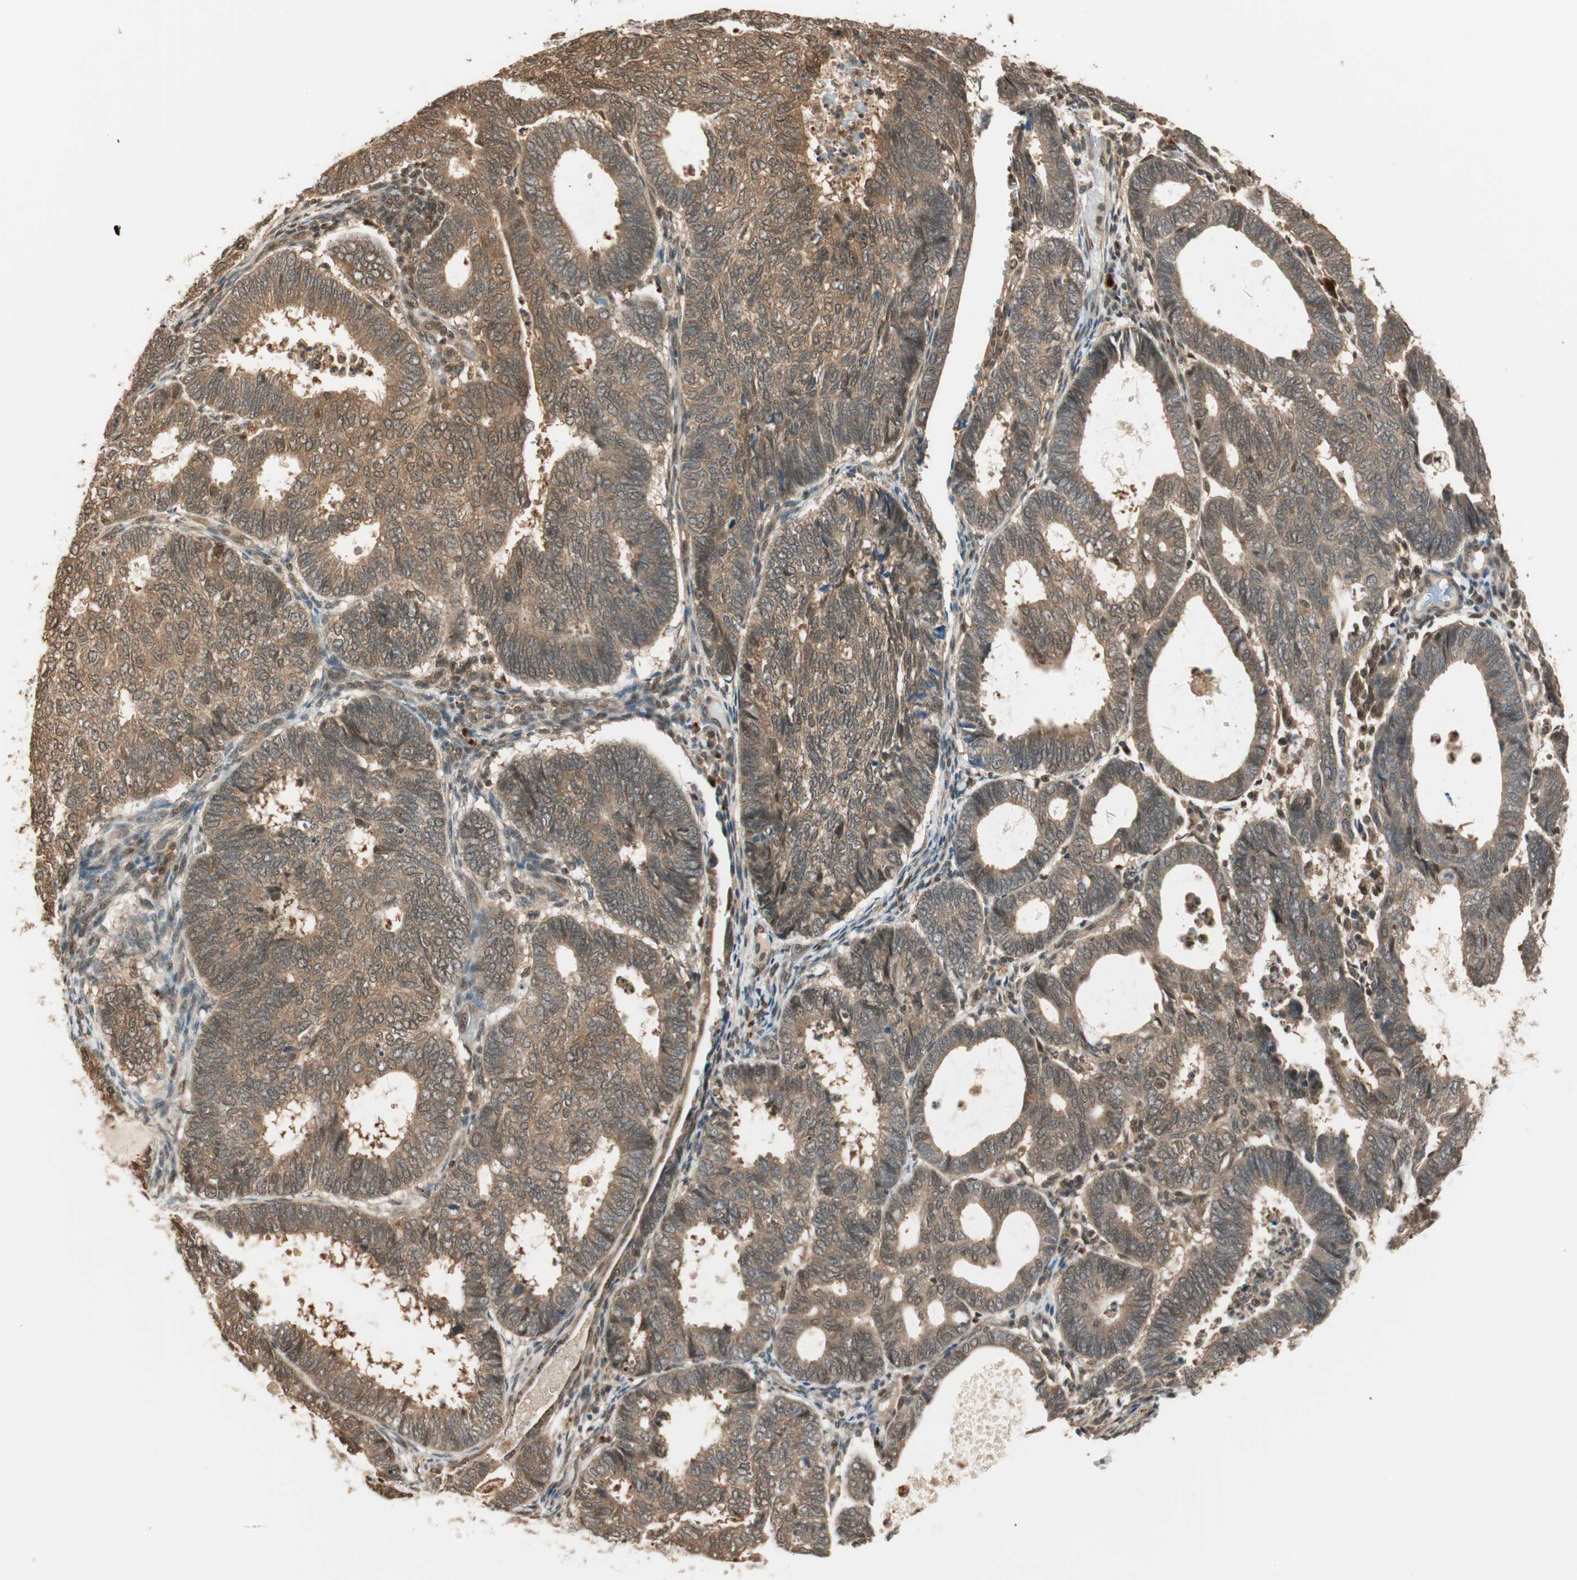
{"staining": {"intensity": "moderate", "quantity": ">75%", "location": "cytoplasmic/membranous"}, "tissue": "endometrial cancer", "cell_type": "Tumor cells", "image_type": "cancer", "snomed": [{"axis": "morphology", "description": "Adenocarcinoma, NOS"}, {"axis": "topography", "description": "Uterus"}], "caption": "The photomicrograph demonstrates a brown stain indicating the presence of a protein in the cytoplasmic/membranous of tumor cells in adenocarcinoma (endometrial).", "gene": "ZNF443", "patient": {"sex": "female", "age": 60}}